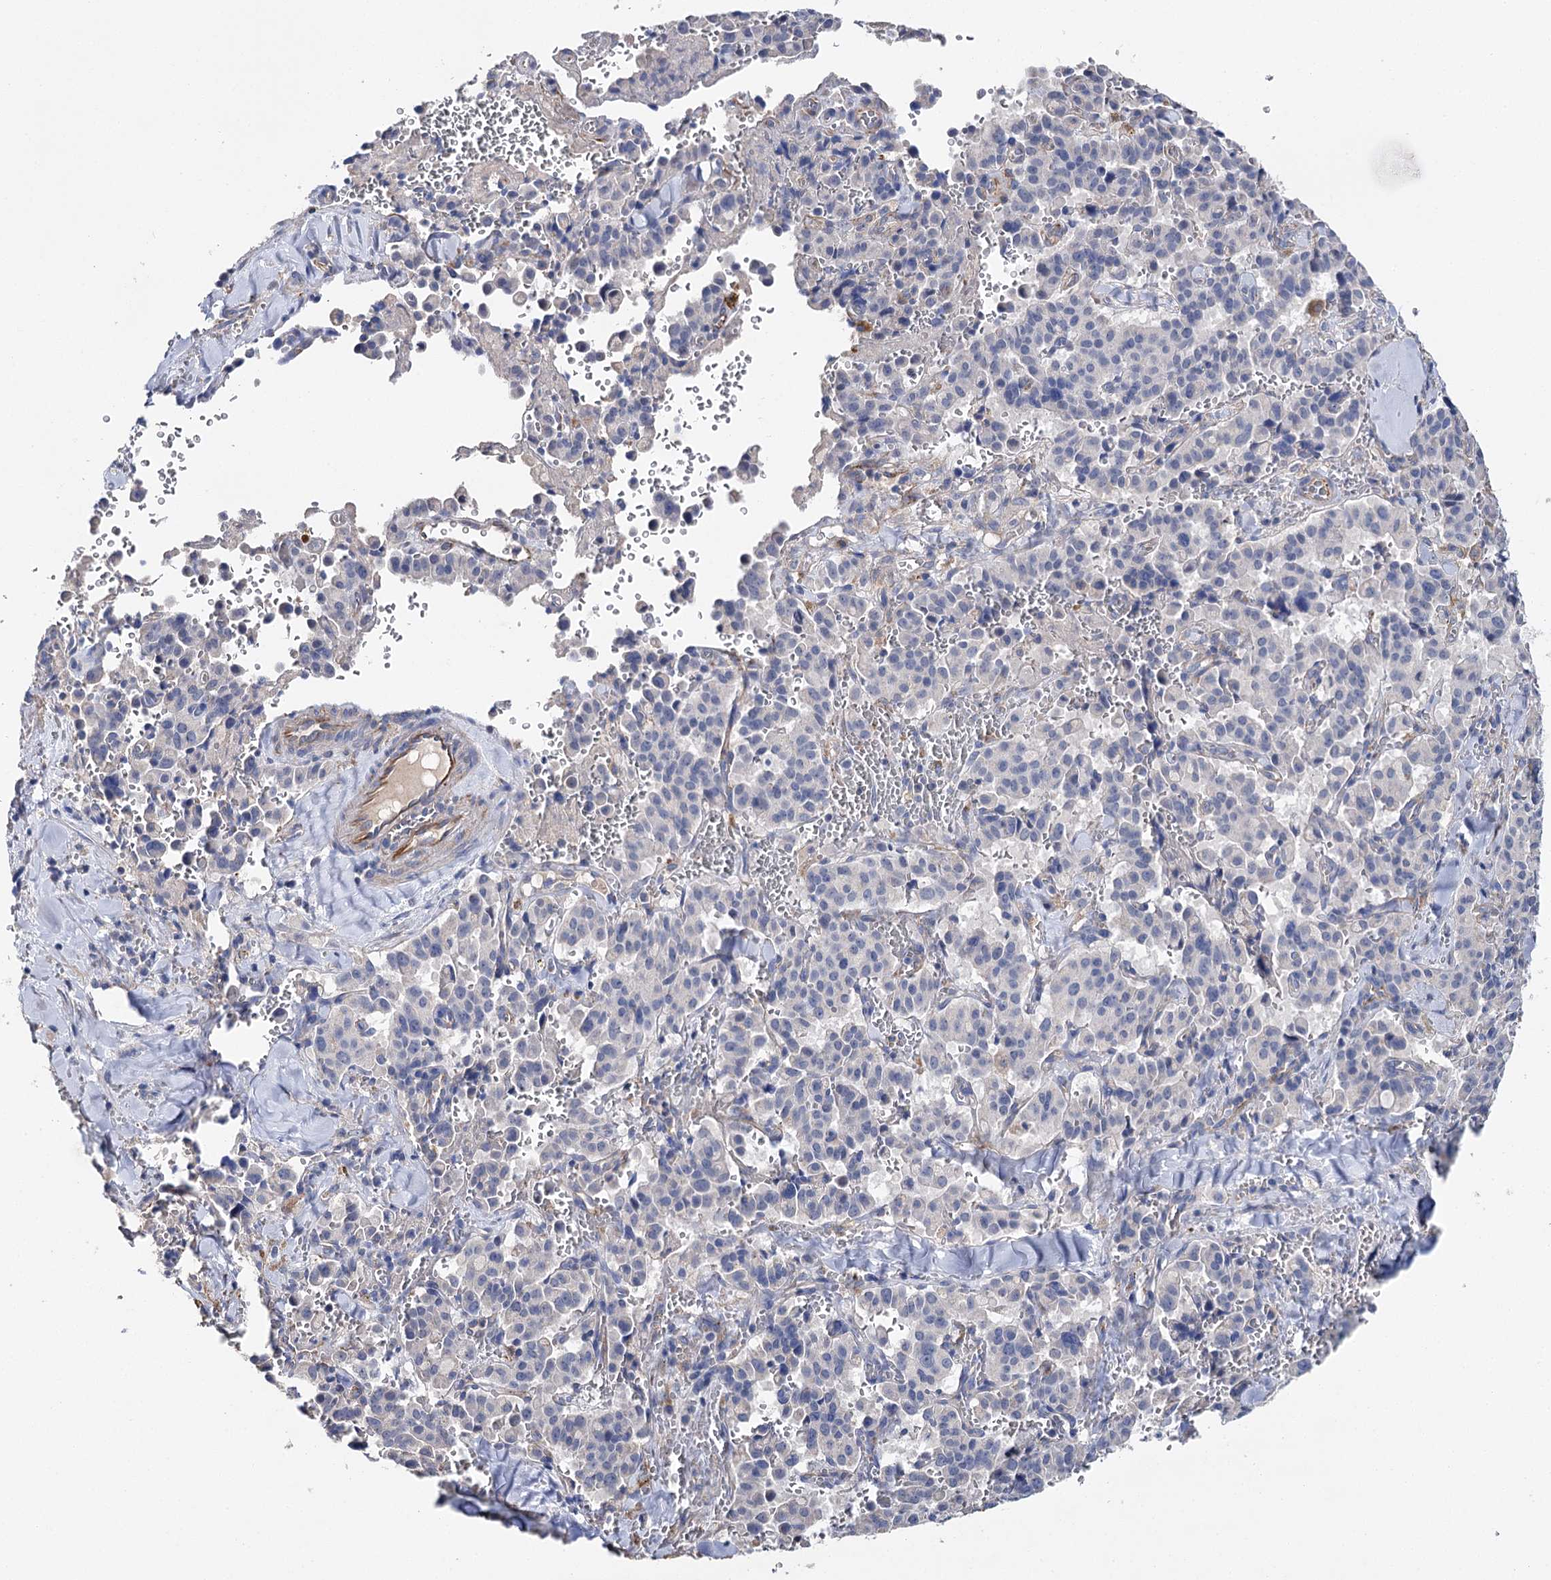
{"staining": {"intensity": "negative", "quantity": "none", "location": "none"}, "tissue": "pancreatic cancer", "cell_type": "Tumor cells", "image_type": "cancer", "snomed": [{"axis": "morphology", "description": "Adenocarcinoma, NOS"}, {"axis": "topography", "description": "Pancreas"}], "caption": "Image shows no protein positivity in tumor cells of pancreatic cancer (adenocarcinoma) tissue. (Immunohistochemistry (ihc), brightfield microscopy, high magnification).", "gene": "EPYC", "patient": {"sex": "male", "age": 65}}